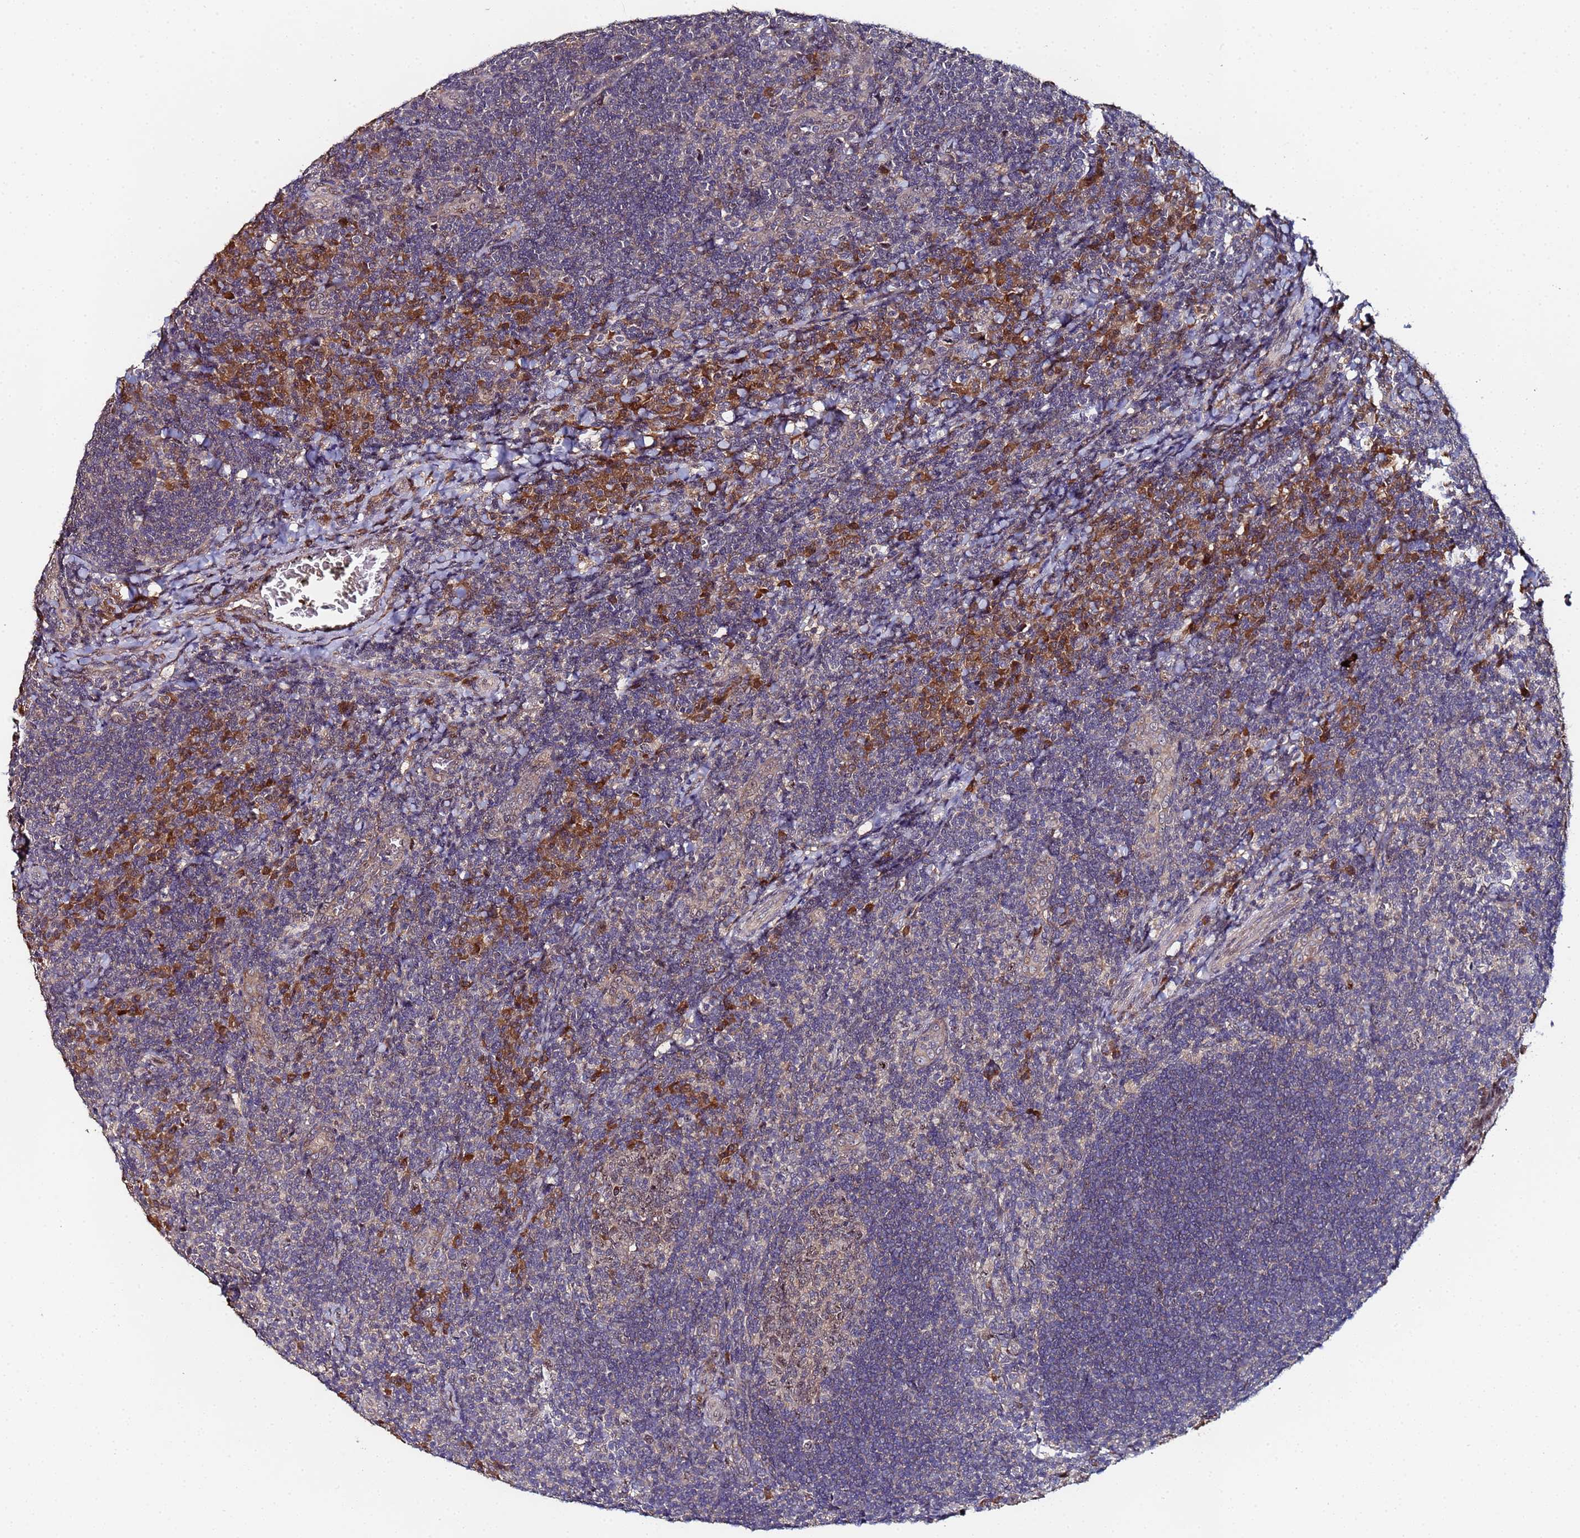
{"staining": {"intensity": "moderate", "quantity": "25%-75%", "location": "cytoplasmic/membranous,nuclear"}, "tissue": "tonsil", "cell_type": "Germinal center cells", "image_type": "normal", "snomed": [{"axis": "morphology", "description": "Normal tissue, NOS"}, {"axis": "topography", "description": "Tonsil"}], "caption": "Immunohistochemistry histopathology image of benign human tonsil stained for a protein (brown), which exhibits medium levels of moderate cytoplasmic/membranous,nuclear staining in approximately 25%-75% of germinal center cells.", "gene": "OSER1", "patient": {"sex": "male", "age": 17}}